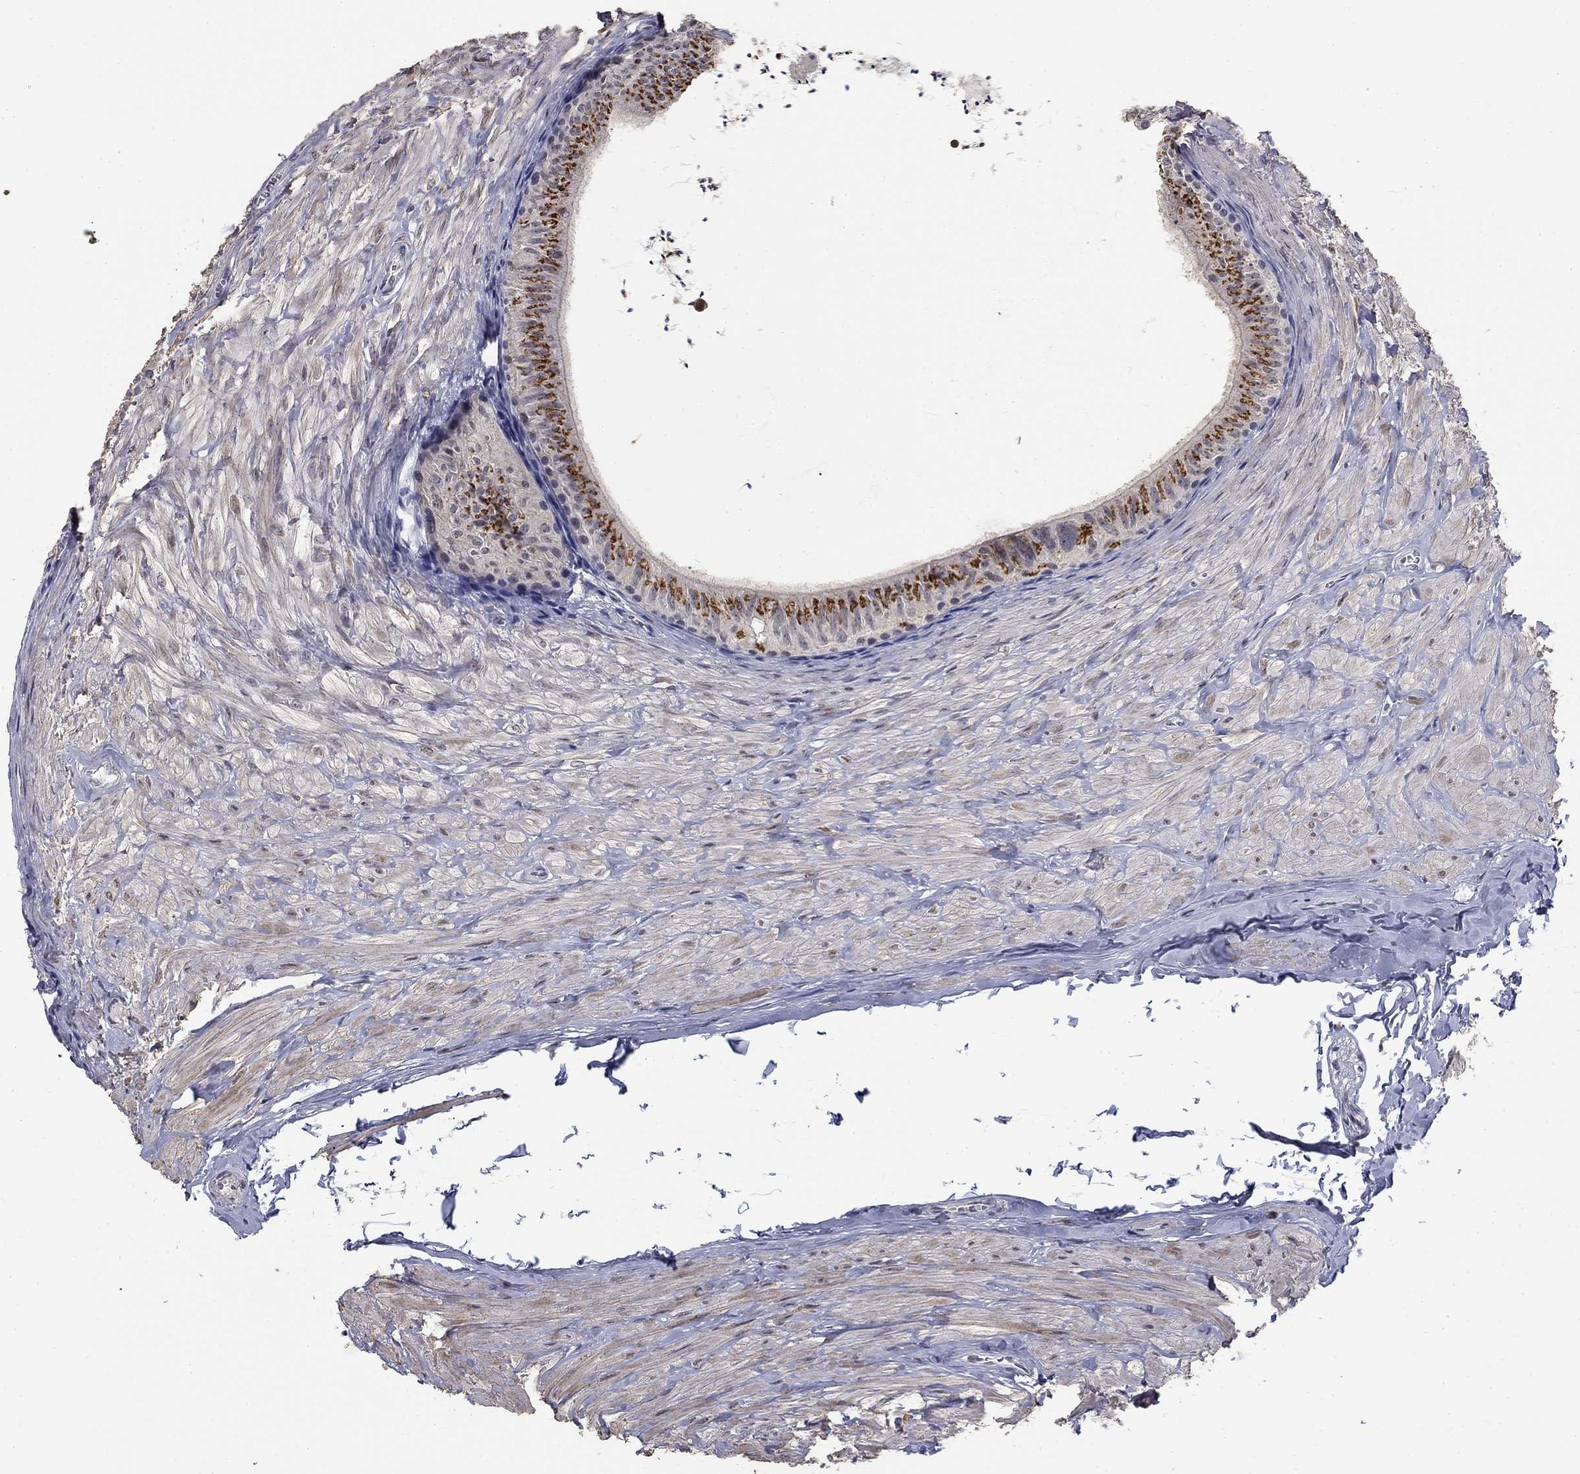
{"staining": {"intensity": "strong", "quantity": "25%-75%", "location": "cytoplasmic/membranous"}, "tissue": "epididymis", "cell_type": "Glandular cells", "image_type": "normal", "snomed": [{"axis": "morphology", "description": "Normal tissue, NOS"}, {"axis": "topography", "description": "Epididymis"}], "caption": "High-power microscopy captured an immunohistochemistry (IHC) histopathology image of normal epididymis, revealing strong cytoplasmic/membranous positivity in about 25%-75% of glandular cells.", "gene": "SPATA33", "patient": {"sex": "male", "age": 32}}